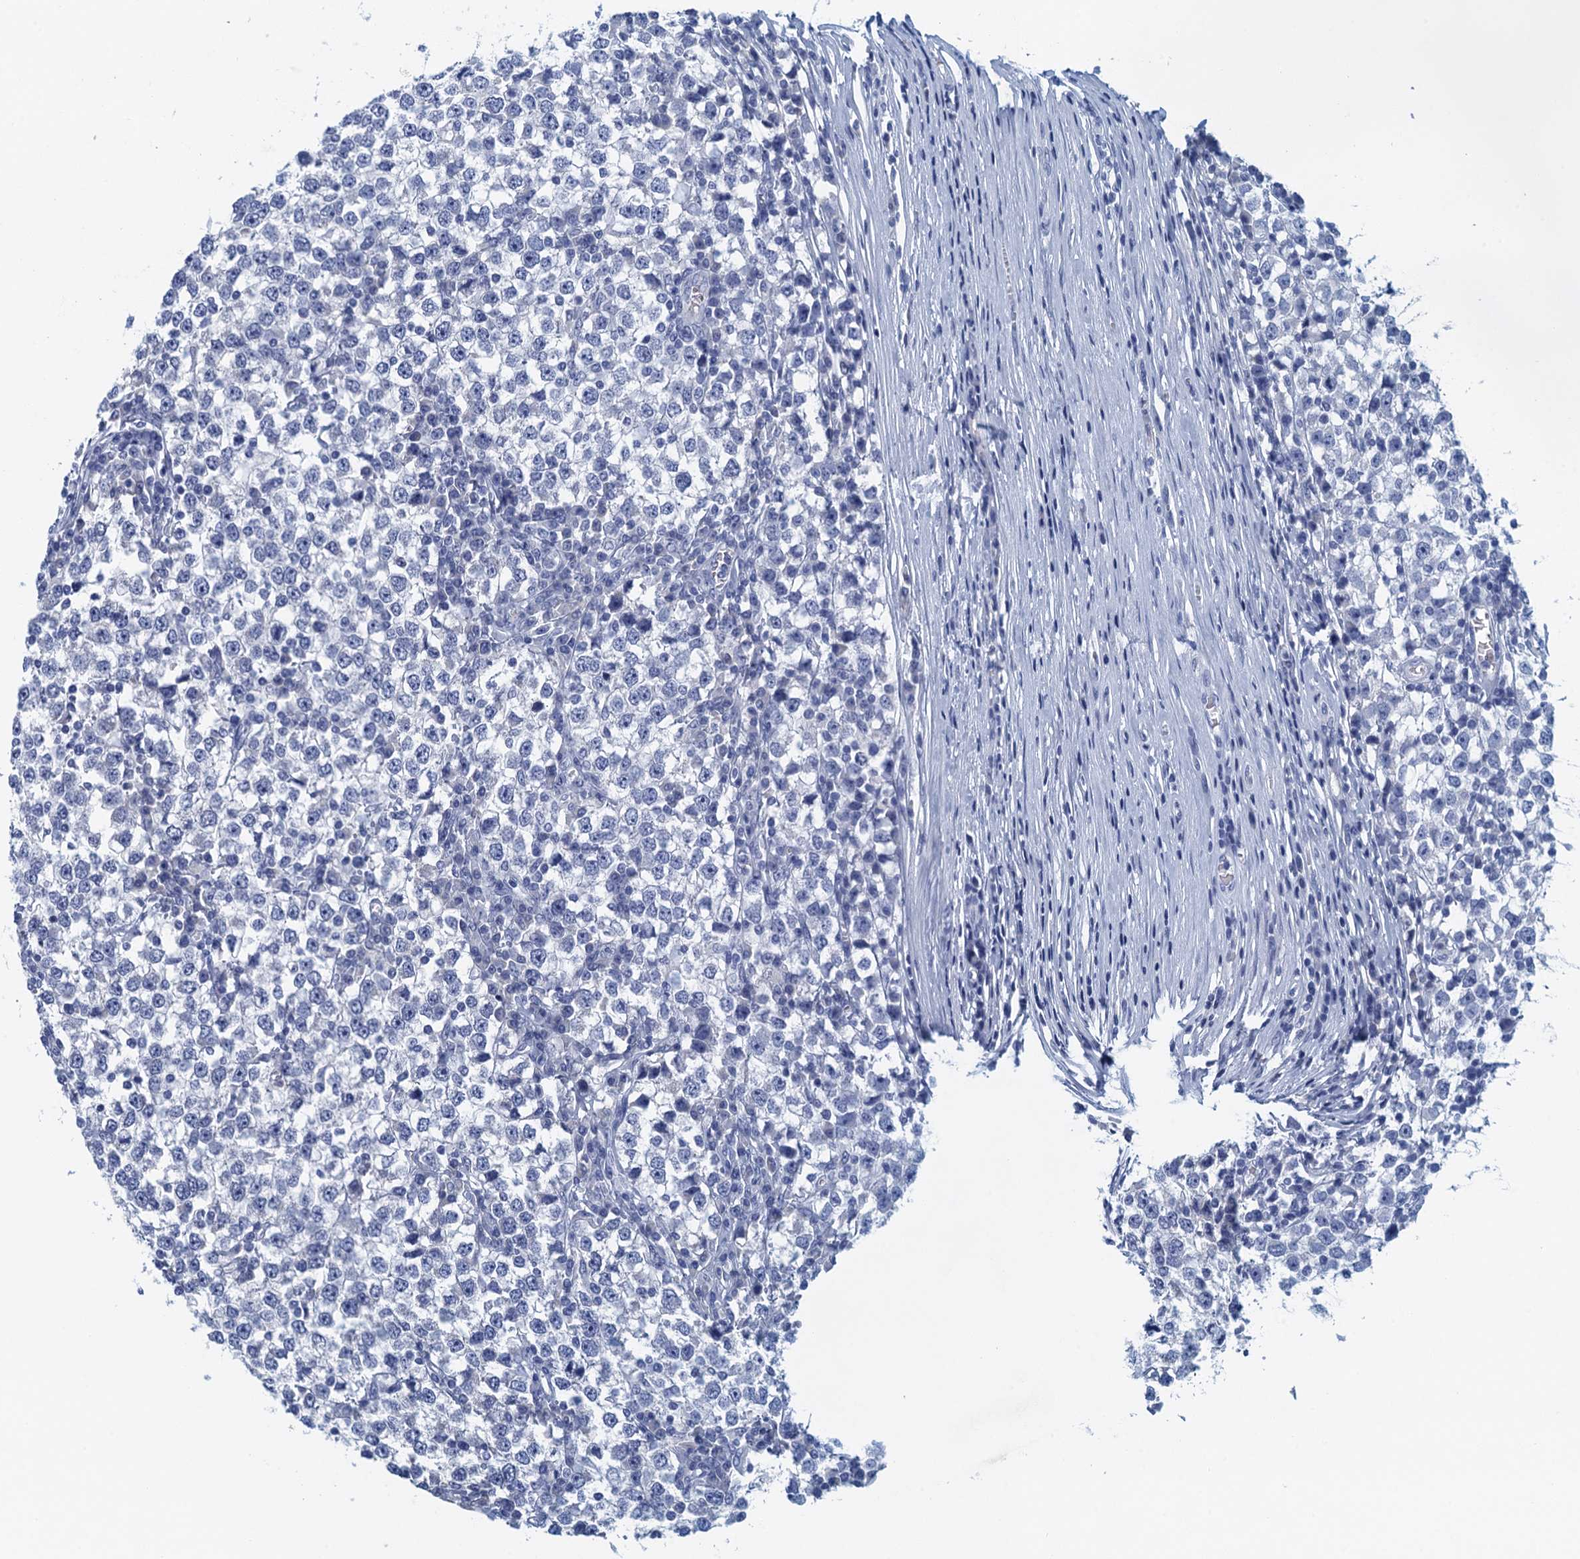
{"staining": {"intensity": "negative", "quantity": "none", "location": "none"}, "tissue": "testis cancer", "cell_type": "Tumor cells", "image_type": "cancer", "snomed": [{"axis": "morphology", "description": "Seminoma, NOS"}, {"axis": "topography", "description": "Testis"}], "caption": "IHC of human testis cancer reveals no staining in tumor cells.", "gene": "CYP51A1", "patient": {"sex": "male", "age": 65}}